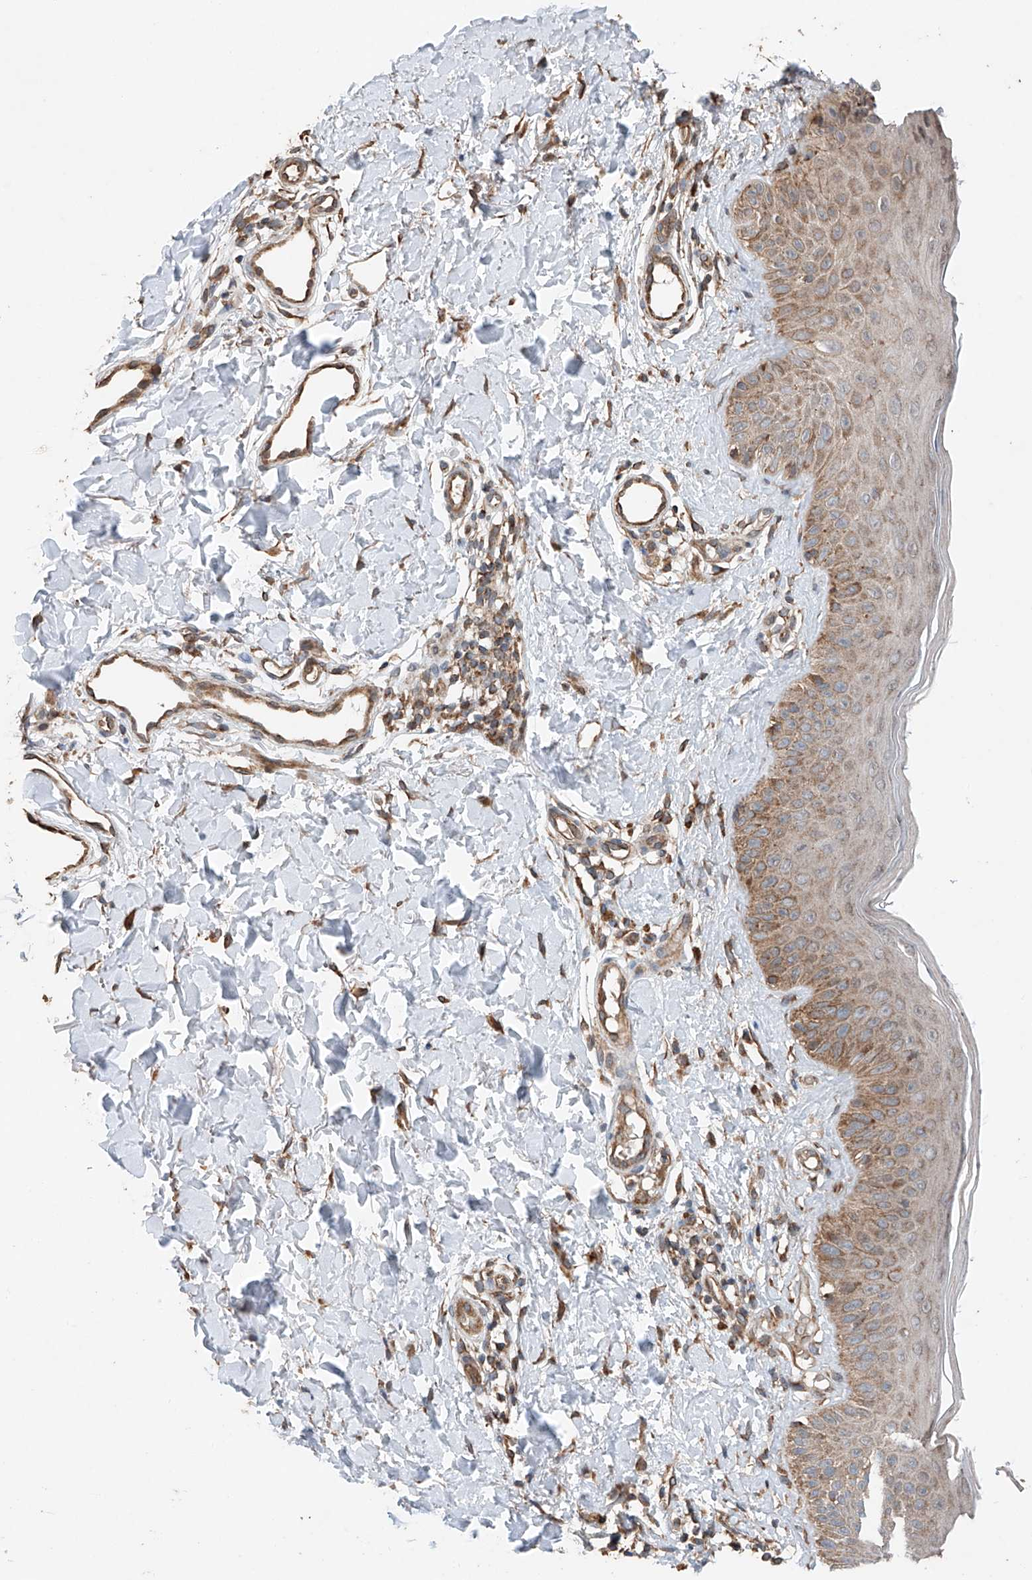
{"staining": {"intensity": "strong", "quantity": ">75%", "location": "cytoplasmic/membranous"}, "tissue": "skin", "cell_type": "Fibroblasts", "image_type": "normal", "snomed": [{"axis": "morphology", "description": "Normal tissue, NOS"}, {"axis": "topography", "description": "Skin"}], "caption": "Brown immunohistochemical staining in benign skin exhibits strong cytoplasmic/membranous positivity in about >75% of fibroblasts.", "gene": "AP4B1", "patient": {"sex": "male", "age": 52}}